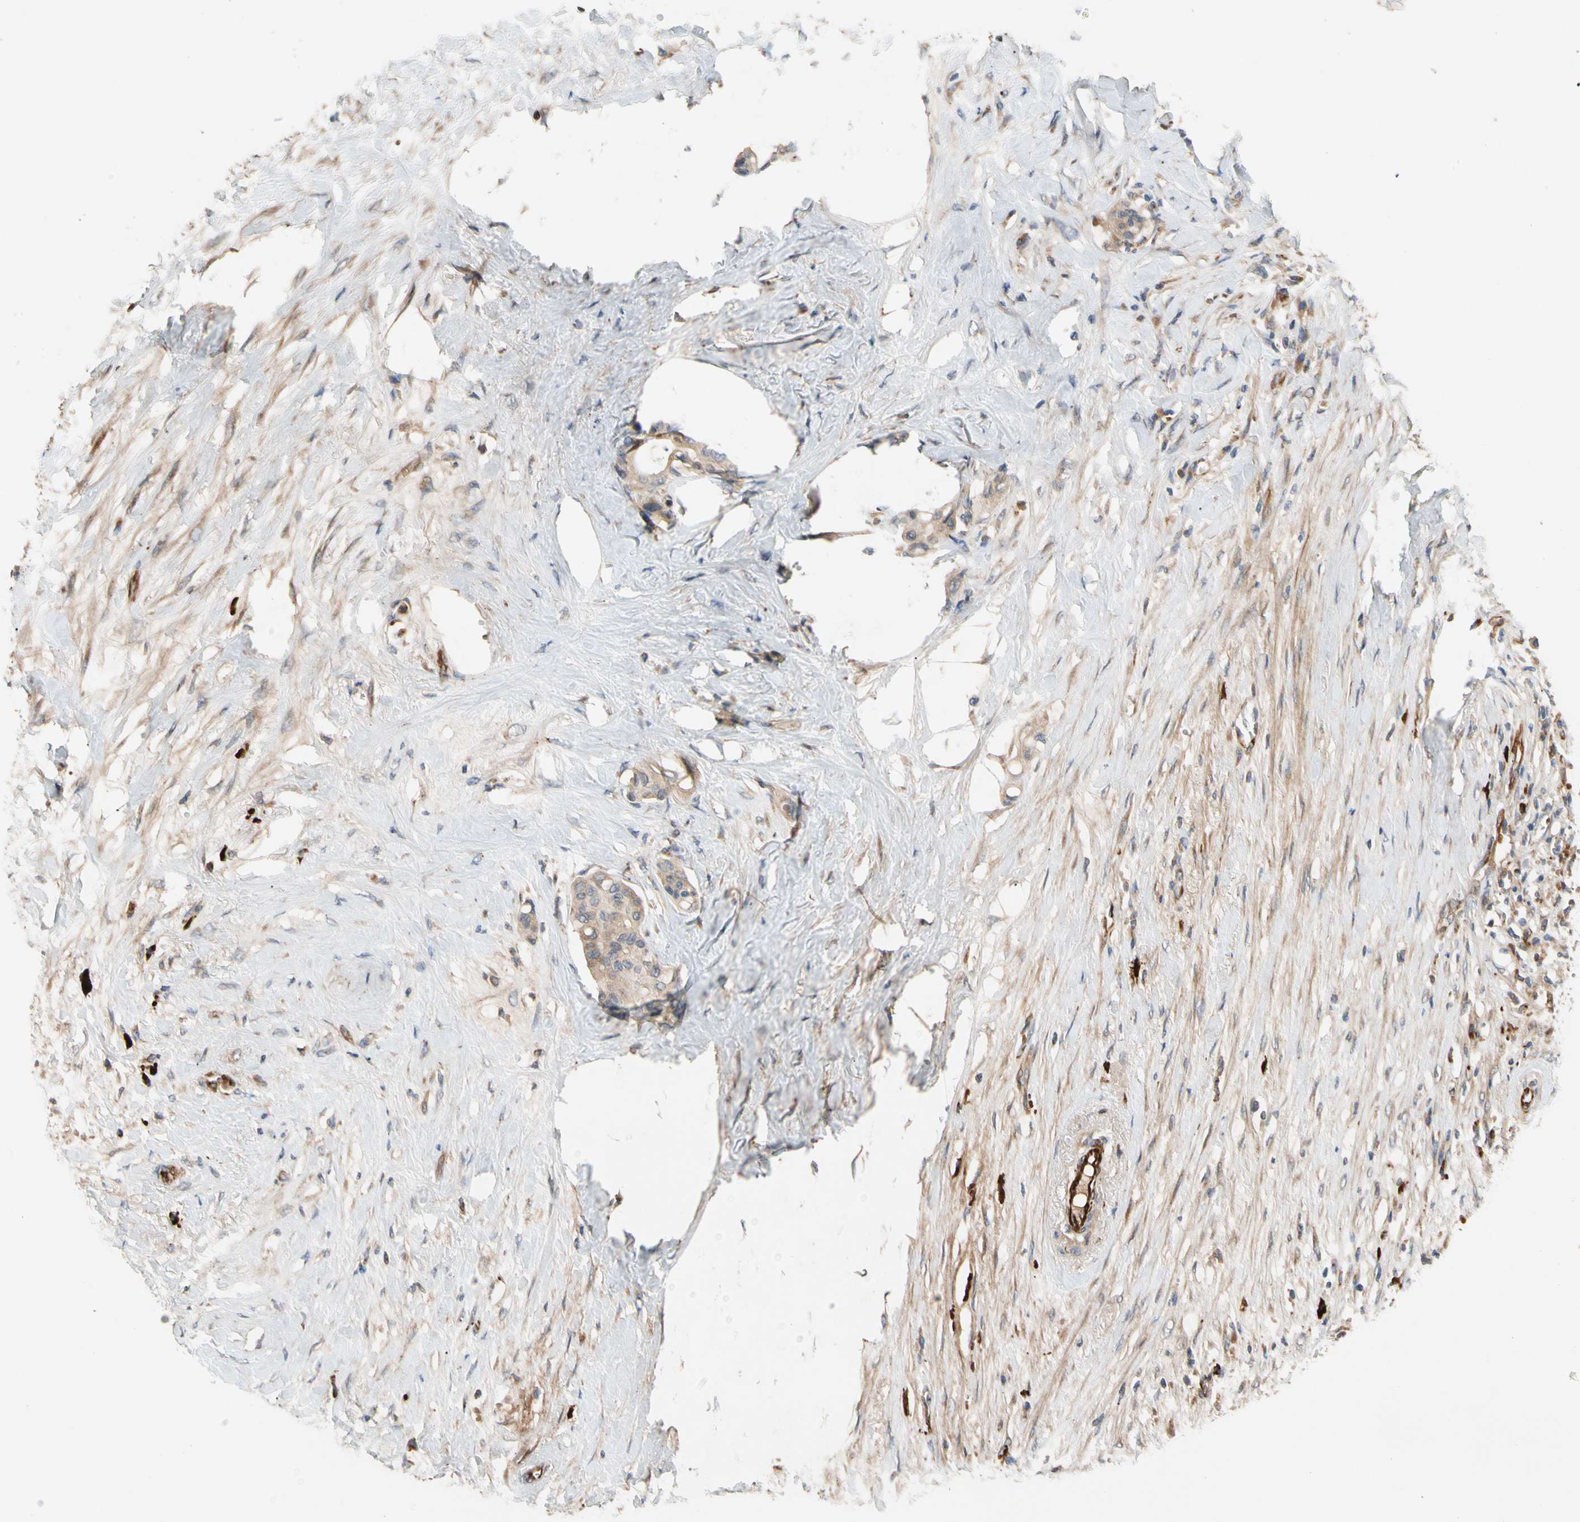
{"staining": {"intensity": "moderate", "quantity": ">75%", "location": "cytoplasmic/membranous"}, "tissue": "colorectal cancer", "cell_type": "Tumor cells", "image_type": "cancer", "snomed": [{"axis": "morphology", "description": "Normal tissue, NOS"}, {"axis": "morphology", "description": "Adenocarcinoma, NOS"}, {"axis": "topography", "description": "Colon"}], "caption": "Immunohistochemistry (IHC) micrograph of human adenocarcinoma (colorectal) stained for a protein (brown), which displays medium levels of moderate cytoplasmic/membranous positivity in approximately >75% of tumor cells.", "gene": "FGD6", "patient": {"sex": "male", "age": 82}}